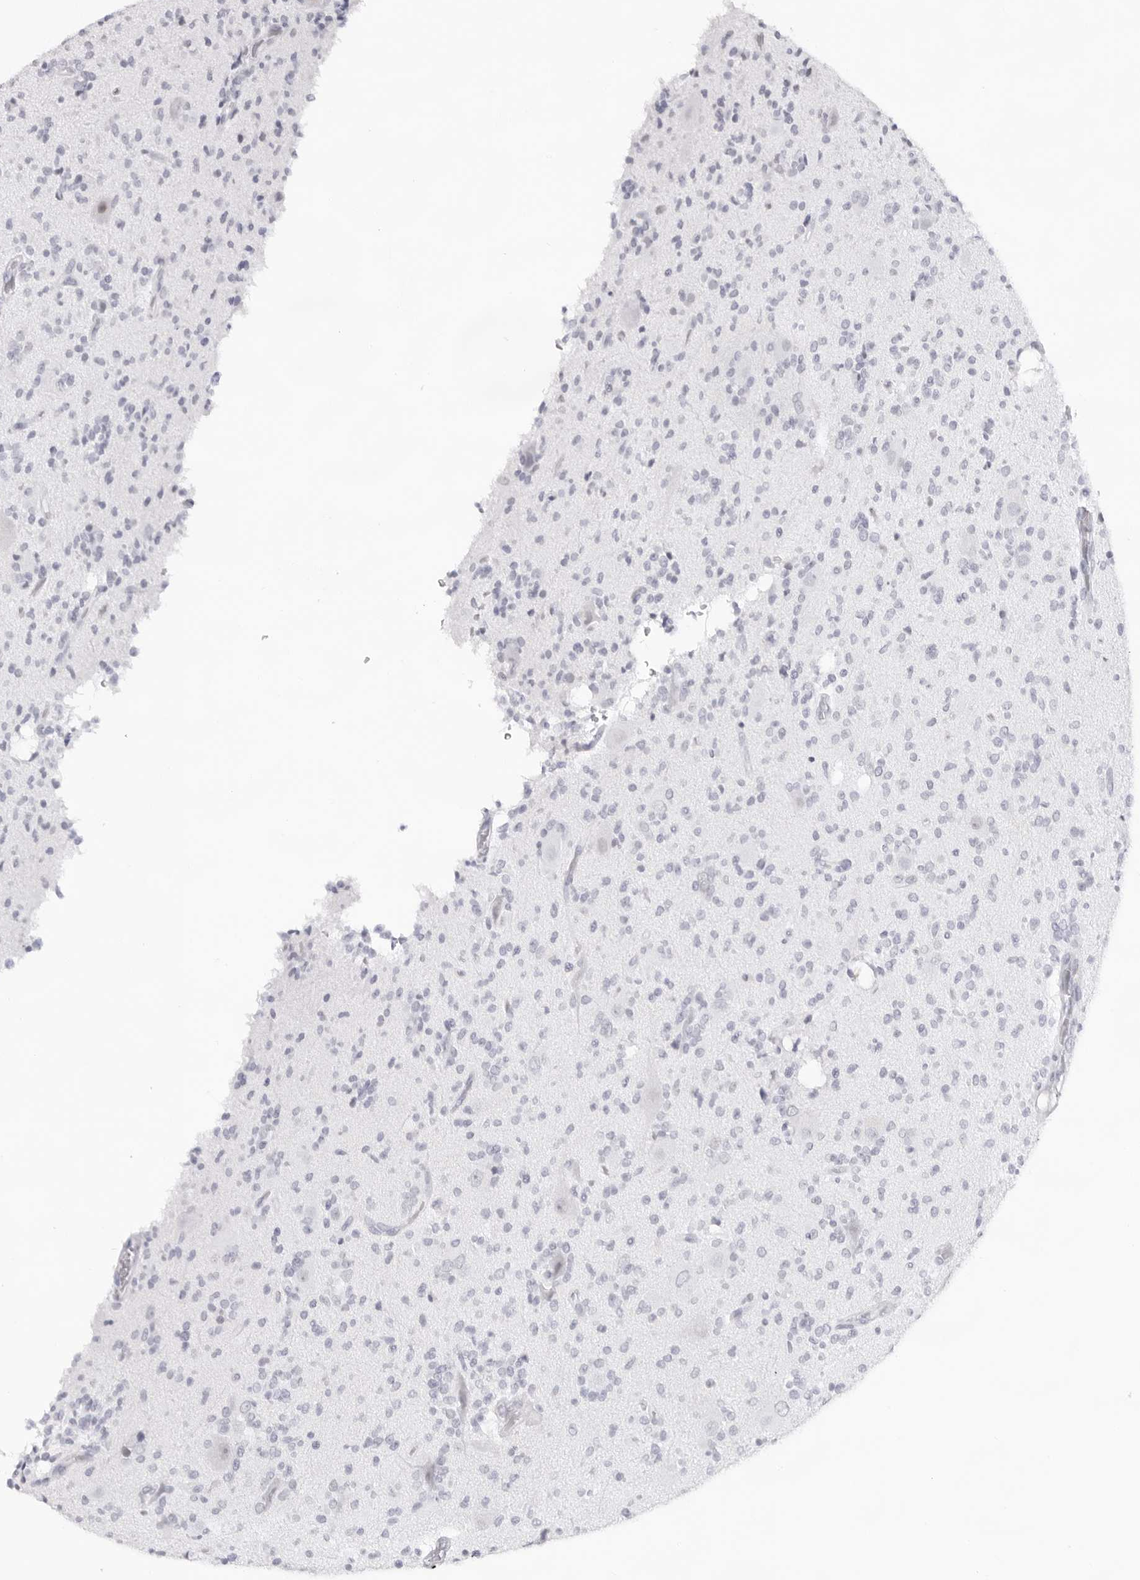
{"staining": {"intensity": "negative", "quantity": "none", "location": "none"}, "tissue": "glioma", "cell_type": "Tumor cells", "image_type": "cancer", "snomed": [{"axis": "morphology", "description": "Glioma, malignant, High grade"}, {"axis": "topography", "description": "Brain"}], "caption": "DAB (3,3'-diaminobenzidine) immunohistochemical staining of human glioma demonstrates no significant positivity in tumor cells.", "gene": "KLK12", "patient": {"sex": "male", "age": 34}}